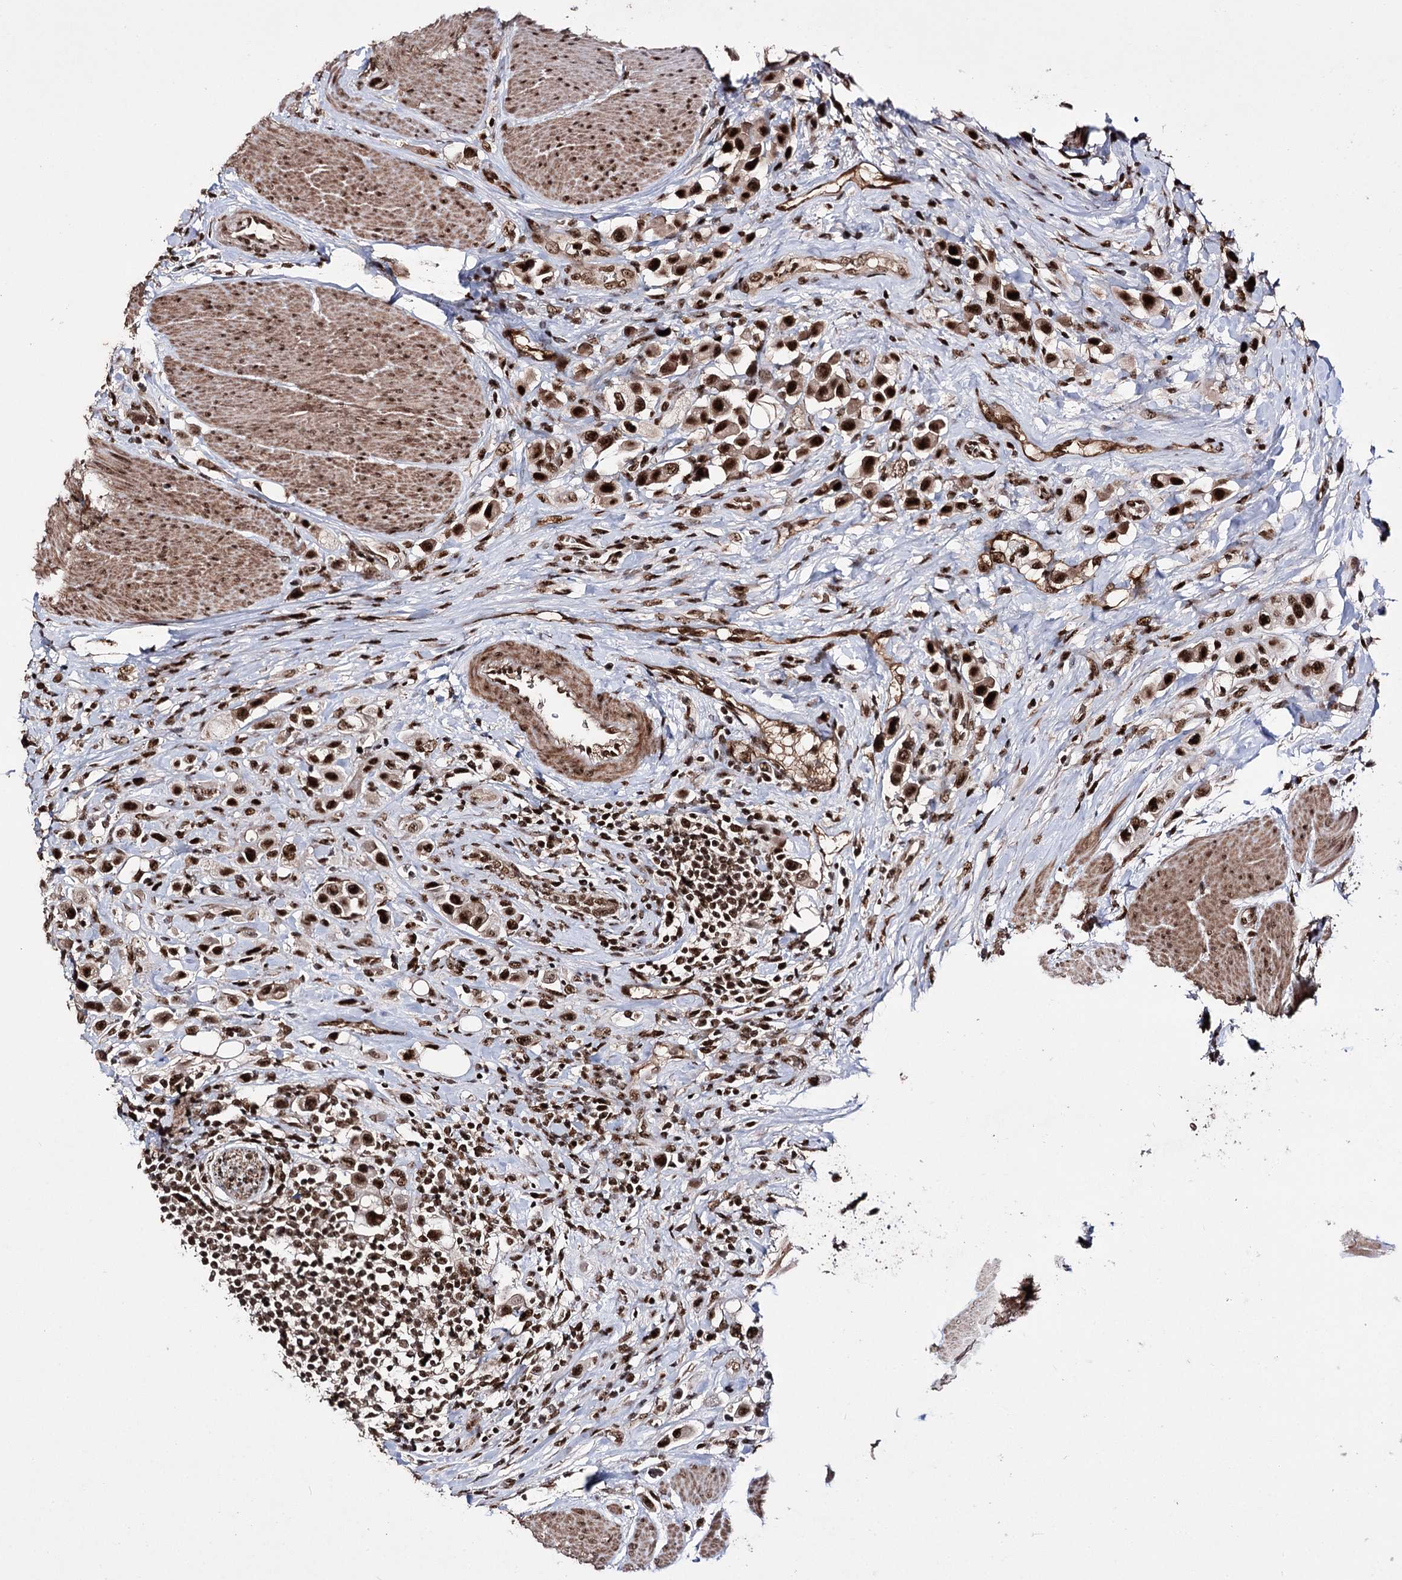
{"staining": {"intensity": "strong", "quantity": ">75%", "location": "nuclear"}, "tissue": "urothelial cancer", "cell_type": "Tumor cells", "image_type": "cancer", "snomed": [{"axis": "morphology", "description": "Urothelial carcinoma, High grade"}, {"axis": "topography", "description": "Urinary bladder"}], "caption": "Immunohistochemical staining of human urothelial carcinoma (high-grade) exhibits strong nuclear protein expression in approximately >75% of tumor cells. (IHC, brightfield microscopy, high magnification).", "gene": "PRPF40A", "patient": {"sex": "male", "age": 50}}